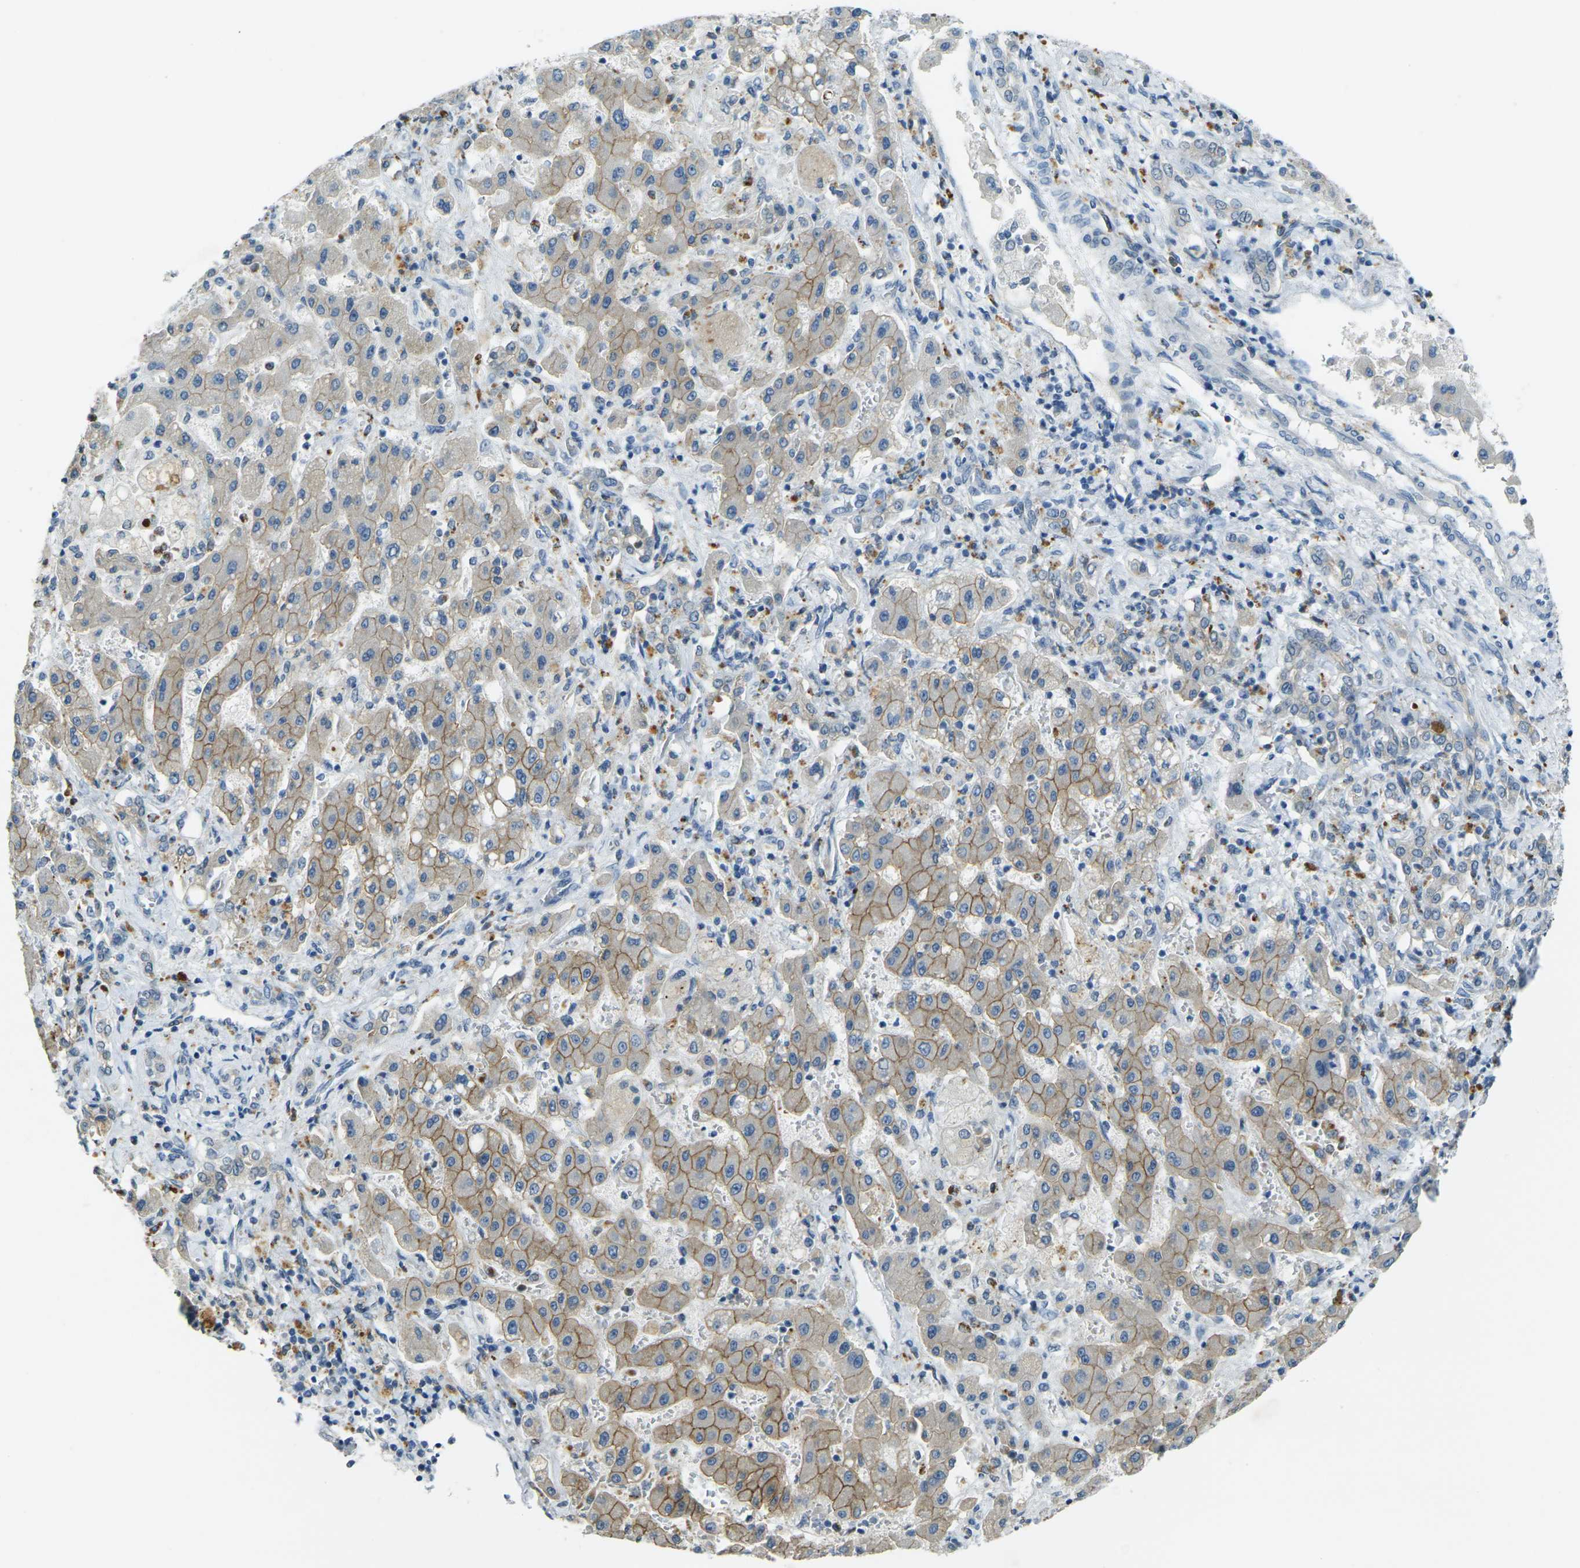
{"staining": {"intensity": "moderate", "quantity": ">75%", "location": "cytoplasmic/membranous"}, "tissue": "liver cancer", "cell_type": "Tumor cells", "image_type": "cancer", "snomed": [{"axis": "morphology", "description": "Cholangiocarcinoma"}, {"axis": "topography", "description": "Liver"}], "caption": "Brown immunohistochemical staining in human cholangiocarcinoma (liver) exhibits moderate cytoplasmic/membranous expression in approximately >75% of tumor cells.", "gene": "SPTBN2", "patient": {"sex": "male", "age": 50}}